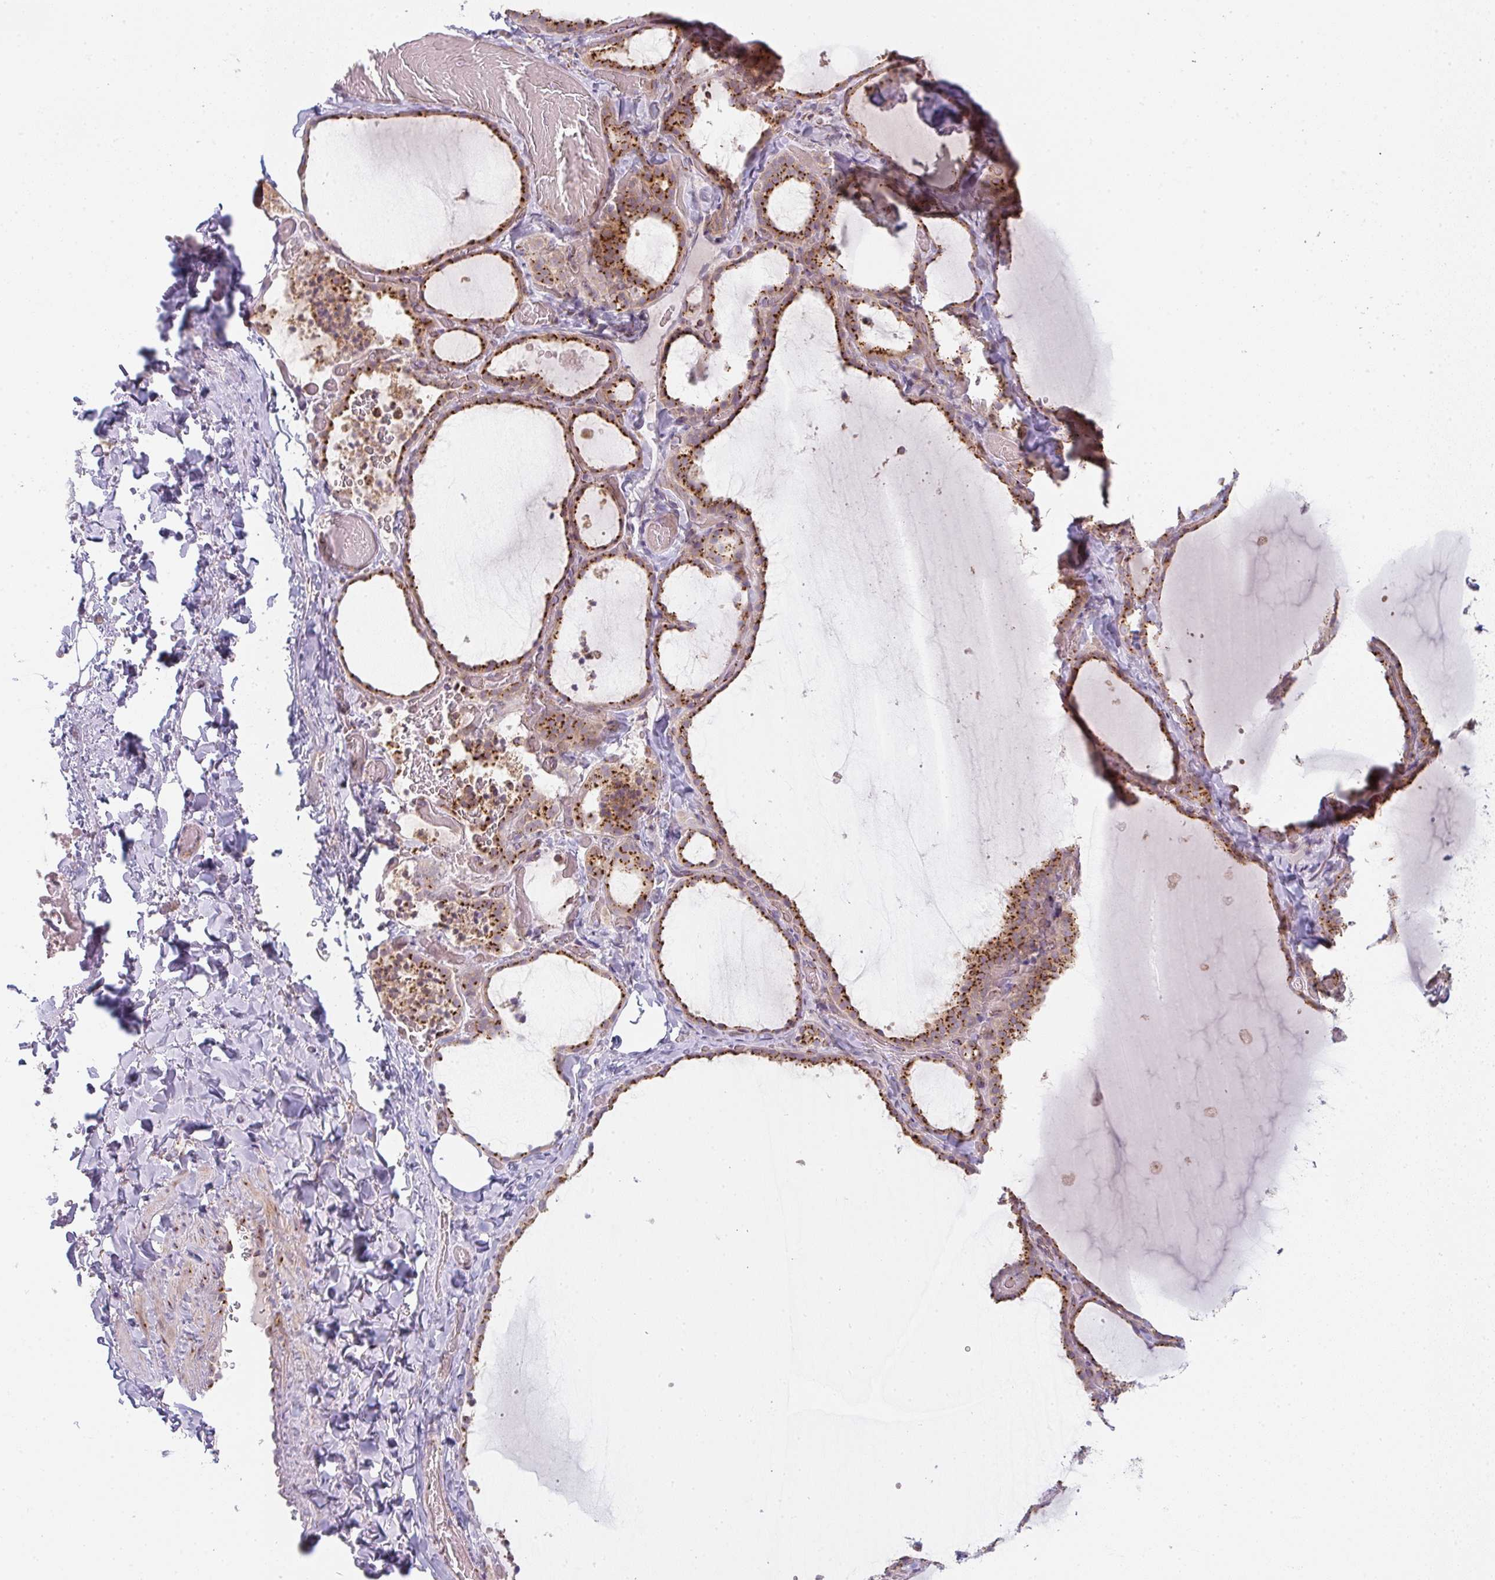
{"staining": {"intensity": "strong", "quantity": ">75%", "location": "cytoplasmic/membranous"}, "tissue": "thyroid gland", "cell_type": "Glandular cells", "image_type": "normal", "snomed": [{"axis": "morphology", "description": "Normal tissue, NOS"}, {"axis": "topography", "description": "Thyroid gland"}], "caption": "IHC staining of unremarkable thyroid gland, which shows high levels of strong cytoplasmic/membranous expression in about >75% of glandular cells indicating strong cytoplasmic/membranous protein staining. The staining was performed using DAB (brown) for protein detection and nuclei were counterstained in hematoxylin (blue).", "gene": "GVQW3", "patient": {"sex": "female", "age": 22}}